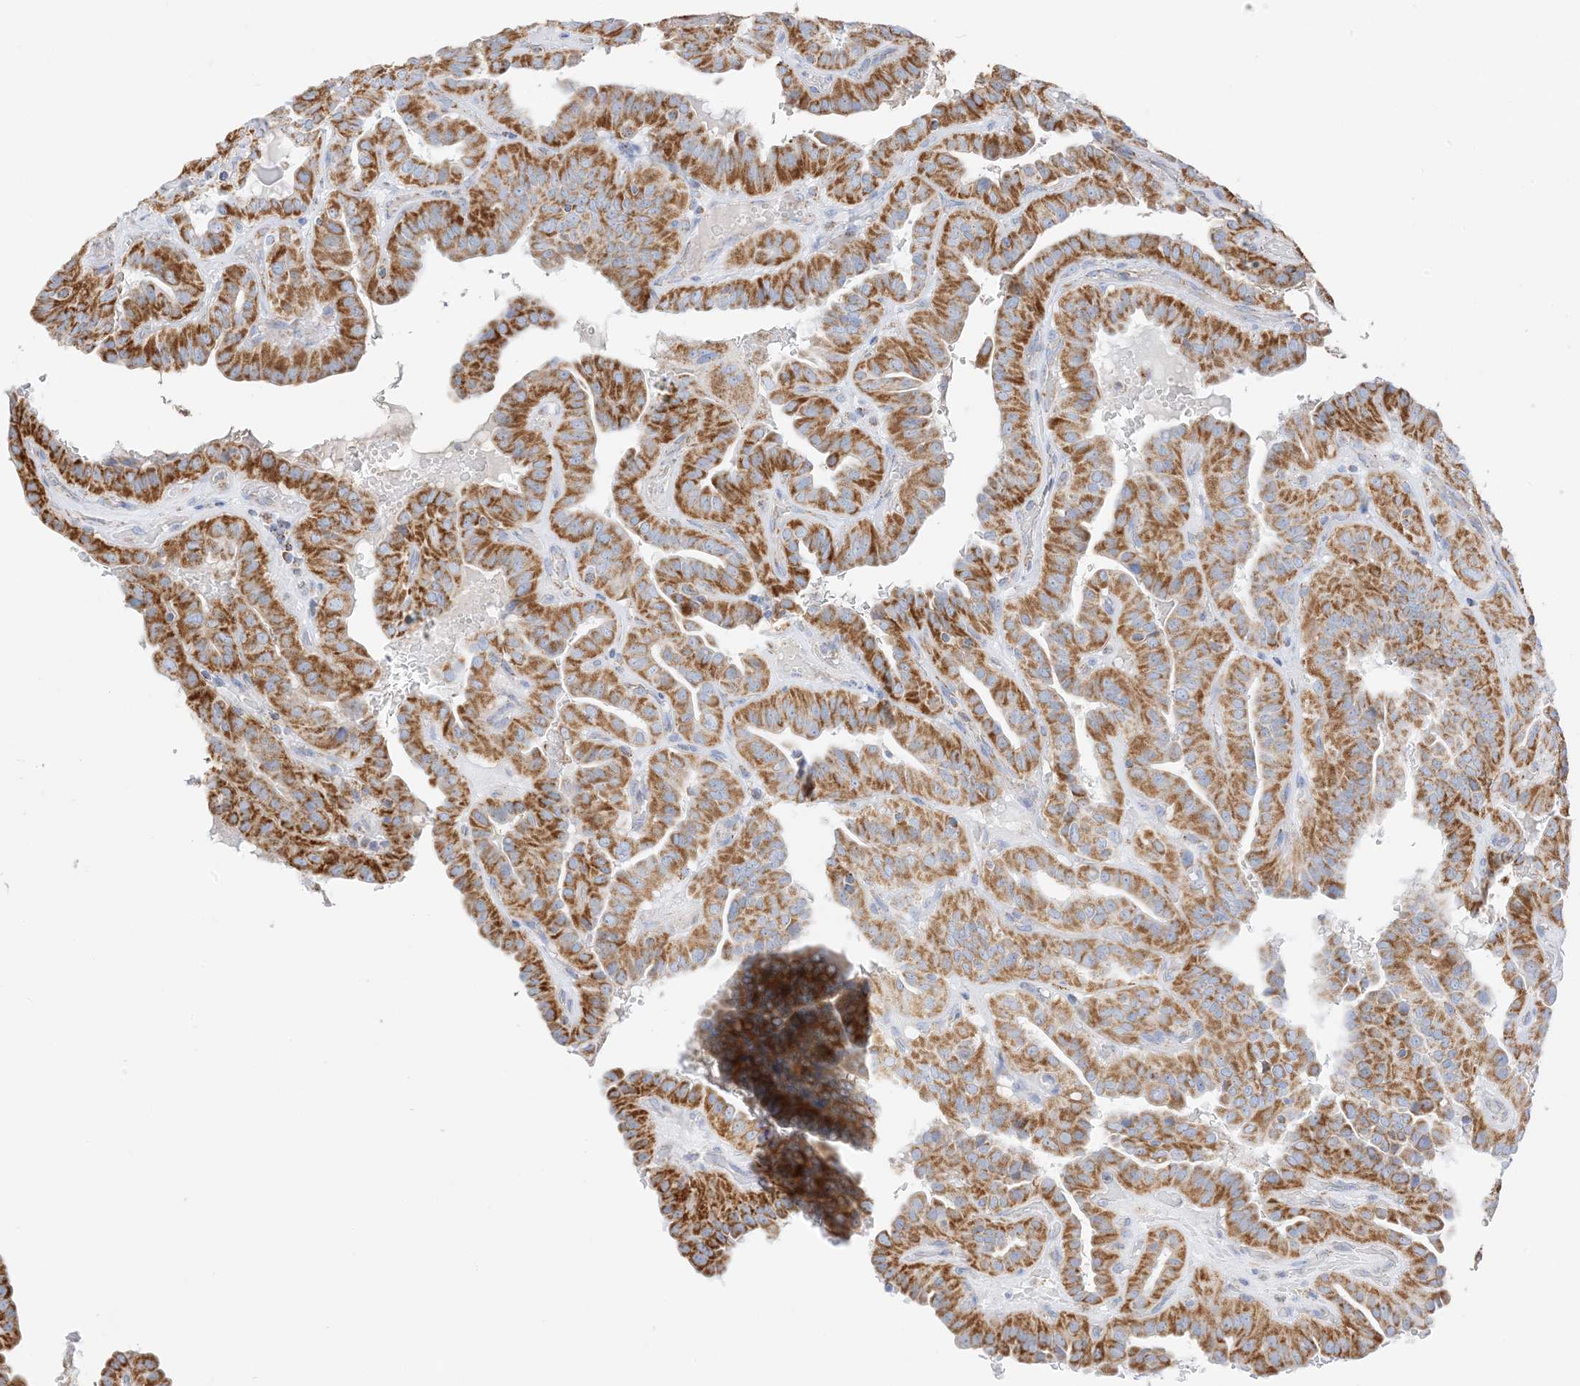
{"staining": {"intensity": "strong", "quantity": ">75%", "location": "cytoplasmic/membranous"}, "tissue": "thyroid cancer", "cell_type": "Tumor cells", "image_type": "cancer", "snomed": [{"axis": "morphology", "description": "Papillary adenocarcinoma, NOS"}, {"axis": "topography", "description": "Thyroid gland"}], "caption": "Papillary adenocarcinoma (thyroid) was stained to show a protein in brown. There is high levels of strong cytoplasmic/membranous positivity in about >75% of tumor cells. (IHC, brightfield microscopy, high magnification).", "gene": "CAPN13", "patient": {"sex": "male", "age": 77}}